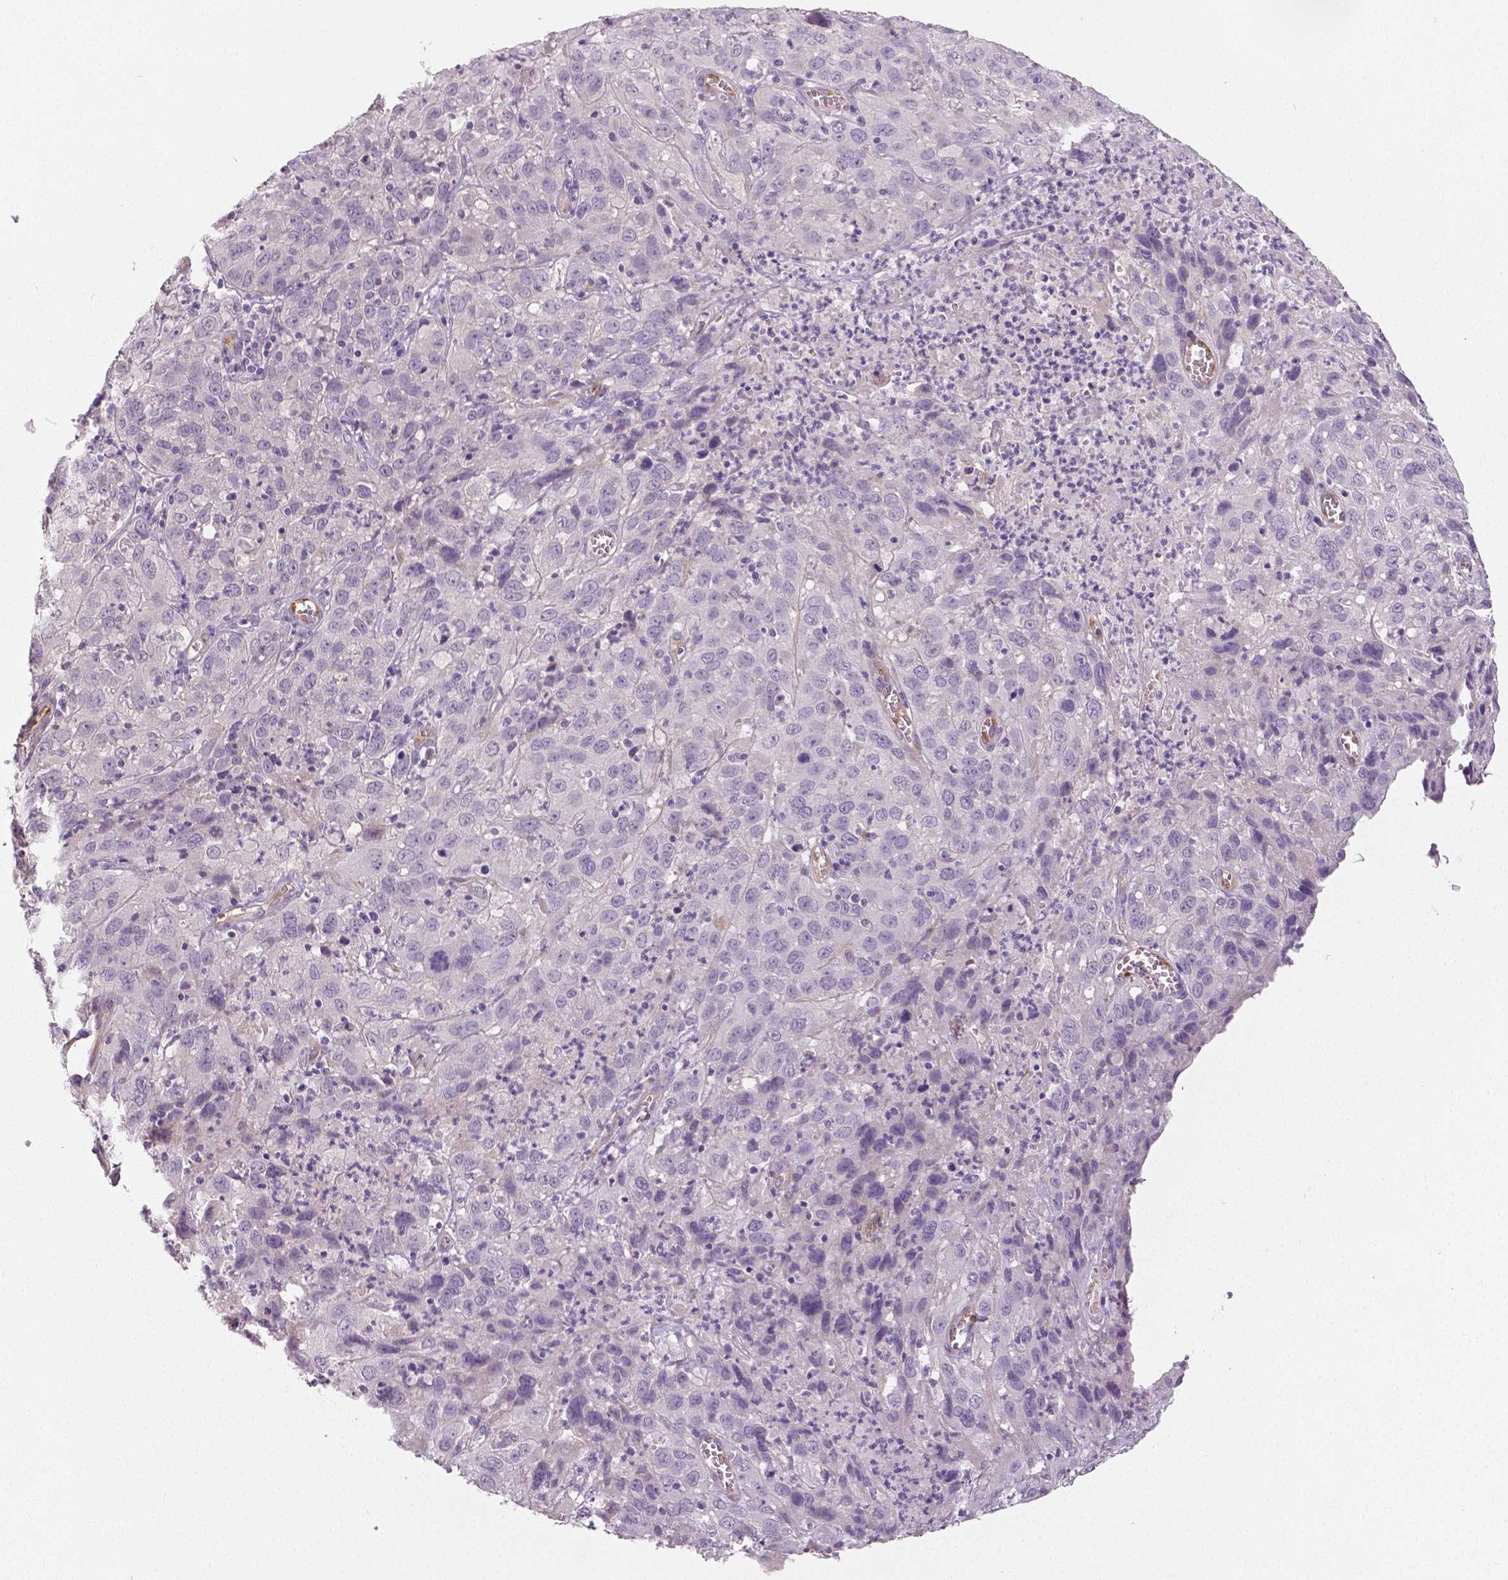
{"staining": {"intensity": "negative", "quantity": "none", "location": "none"}, "tissue": "cervical cancer", "cell_type": "Tumor cells", "image_type": "cancer", "snomed": [{"axis": "morphology", "description": "Squamous cell carcinoma, NOS"}, {"axis": "topography", "description": "Cervix"}], "caption": "The IHC histopathology image has no significant staining in tumor cells of squamous cell carcinoma (cervical) tissue.", "gene": "FLT1", "patient": {"sex": "female", "age": 32}}